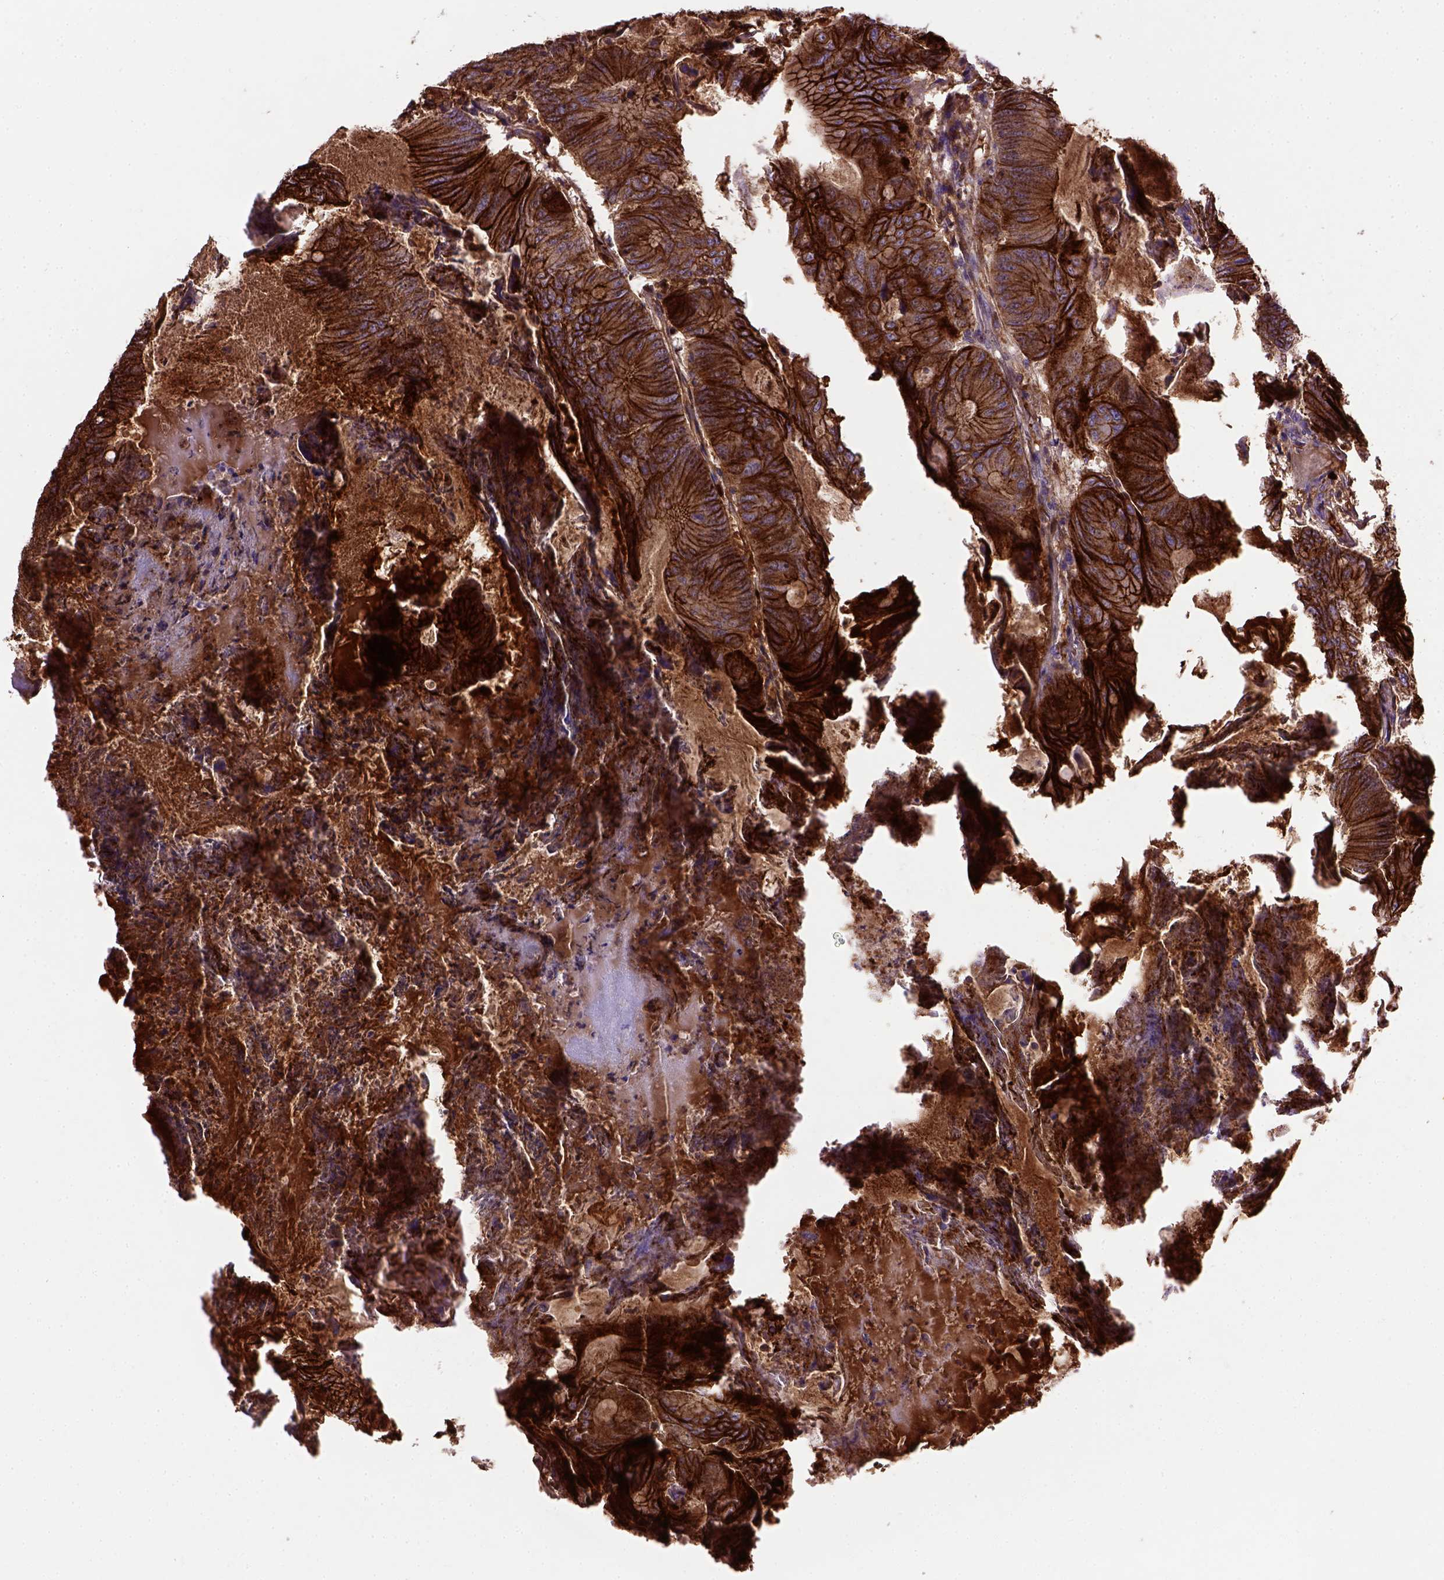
{"staining": {"intensity": "strong", "quantity": ">75%", "location": "cytoplasmic/membranous"}, "tissue": "colorectal cancer", "cell_type": "Tumor cells", "image_type": "cancer", "snomed": [{"axis": "morphology", "description": "Adenocarcinoma, NOS"}, {"axis": "topography", "description": "Colon"}], "caption": "Adenocarcinoma (colorectal) was stained to show a protein in brown. There is high levels of strong cytoplasmic/membranous expression in approximately >75% of tumor cells.", "gene": "CDH1", "patient": {"sex": "female", "age": 70}}